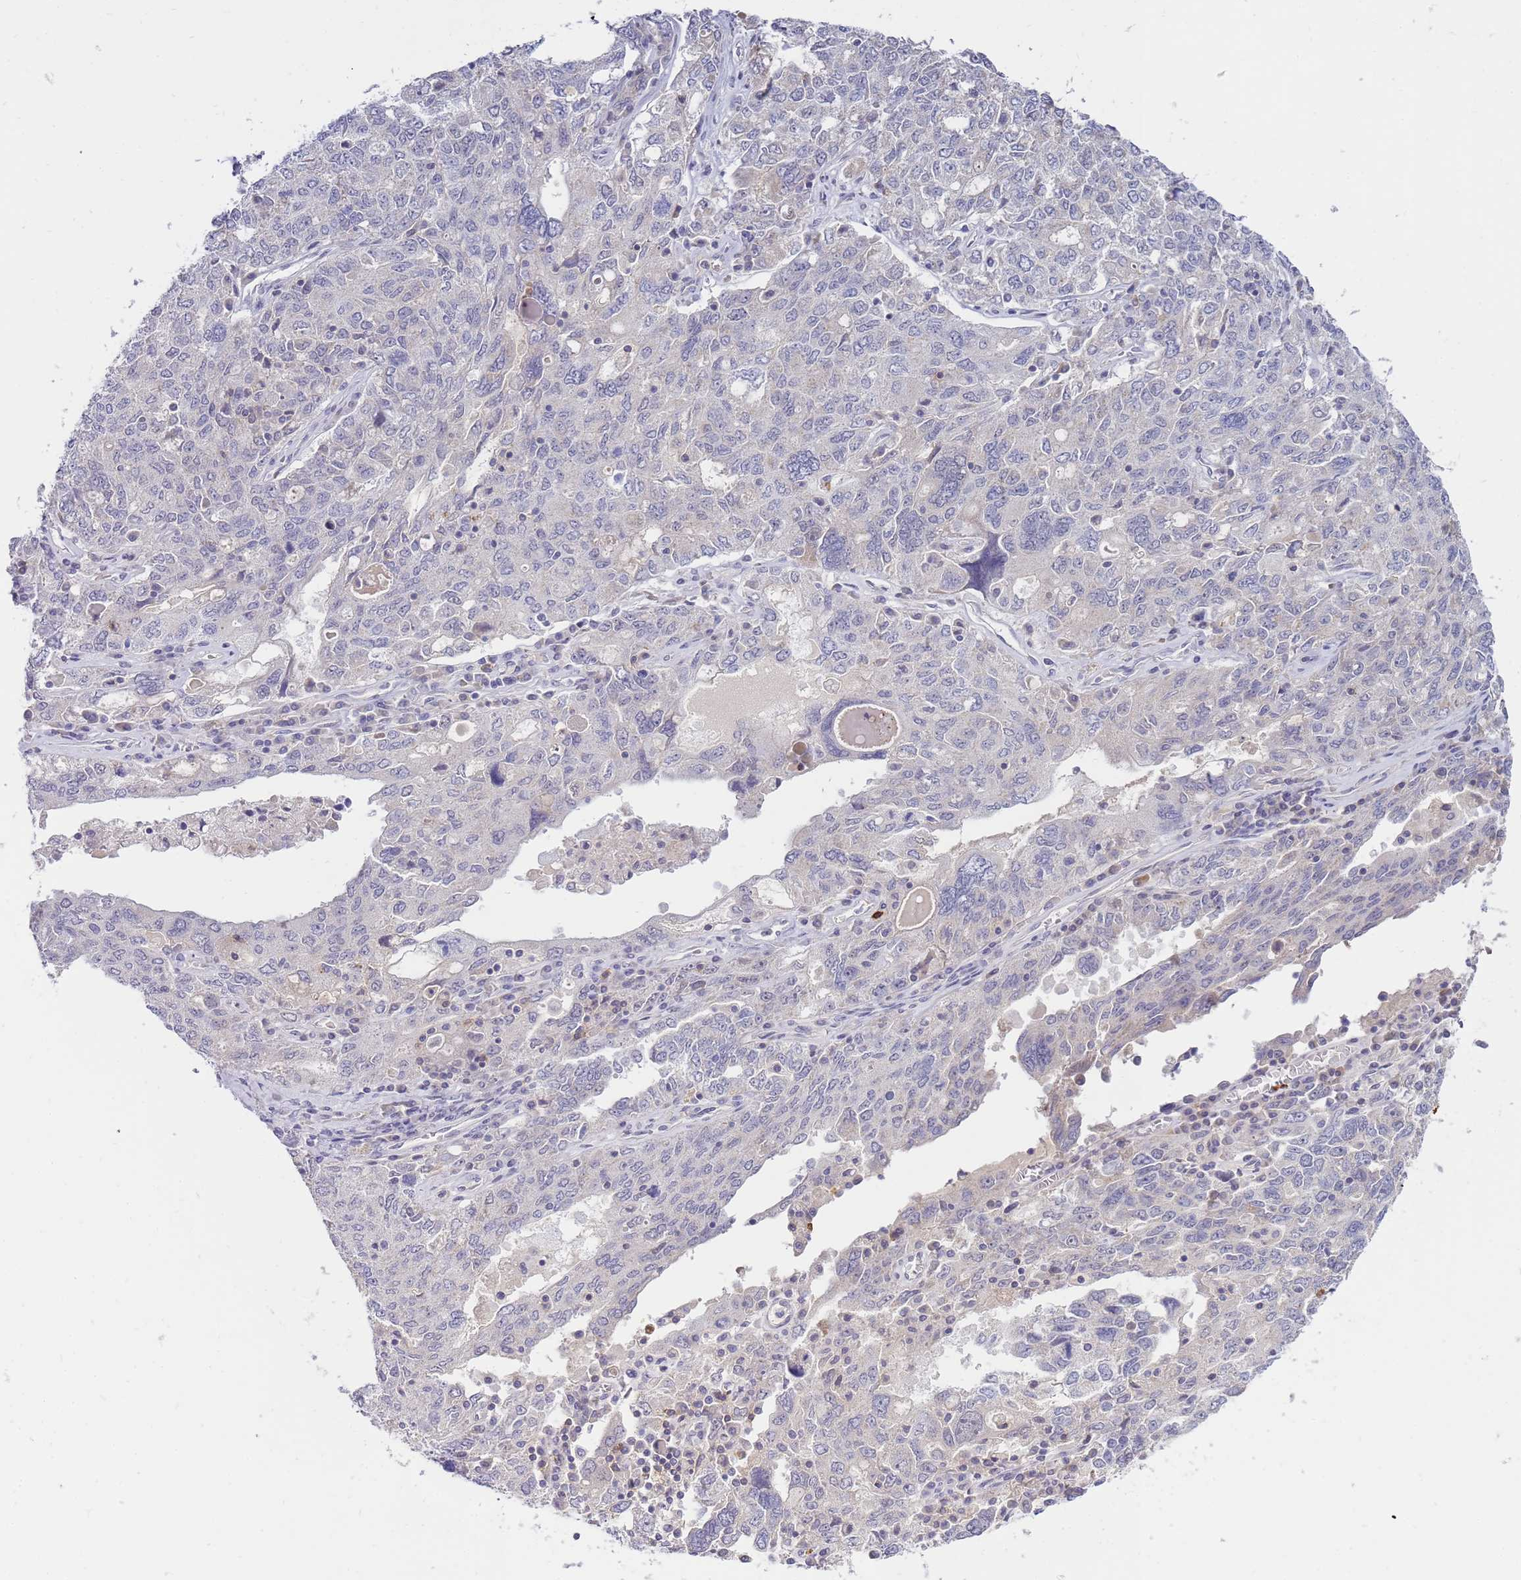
{"staining": {"intensity": "negative", "quantity": "none", "location": "none"}, "tissue": "ovarian cancer", "cell_type": "Tumor cells", "image_type": "cancer", "snomed": [{"axis": "morphology", "description": "Carcinoma, endometroid"}, {"axis": "topography", "description": "Ovary"}], "caption": "Tumor cells are negative for brown protein staining in ovarian endometroid carcinoma.", "gene": "STK25", "patient": {"sex": "female", "age": 62}}